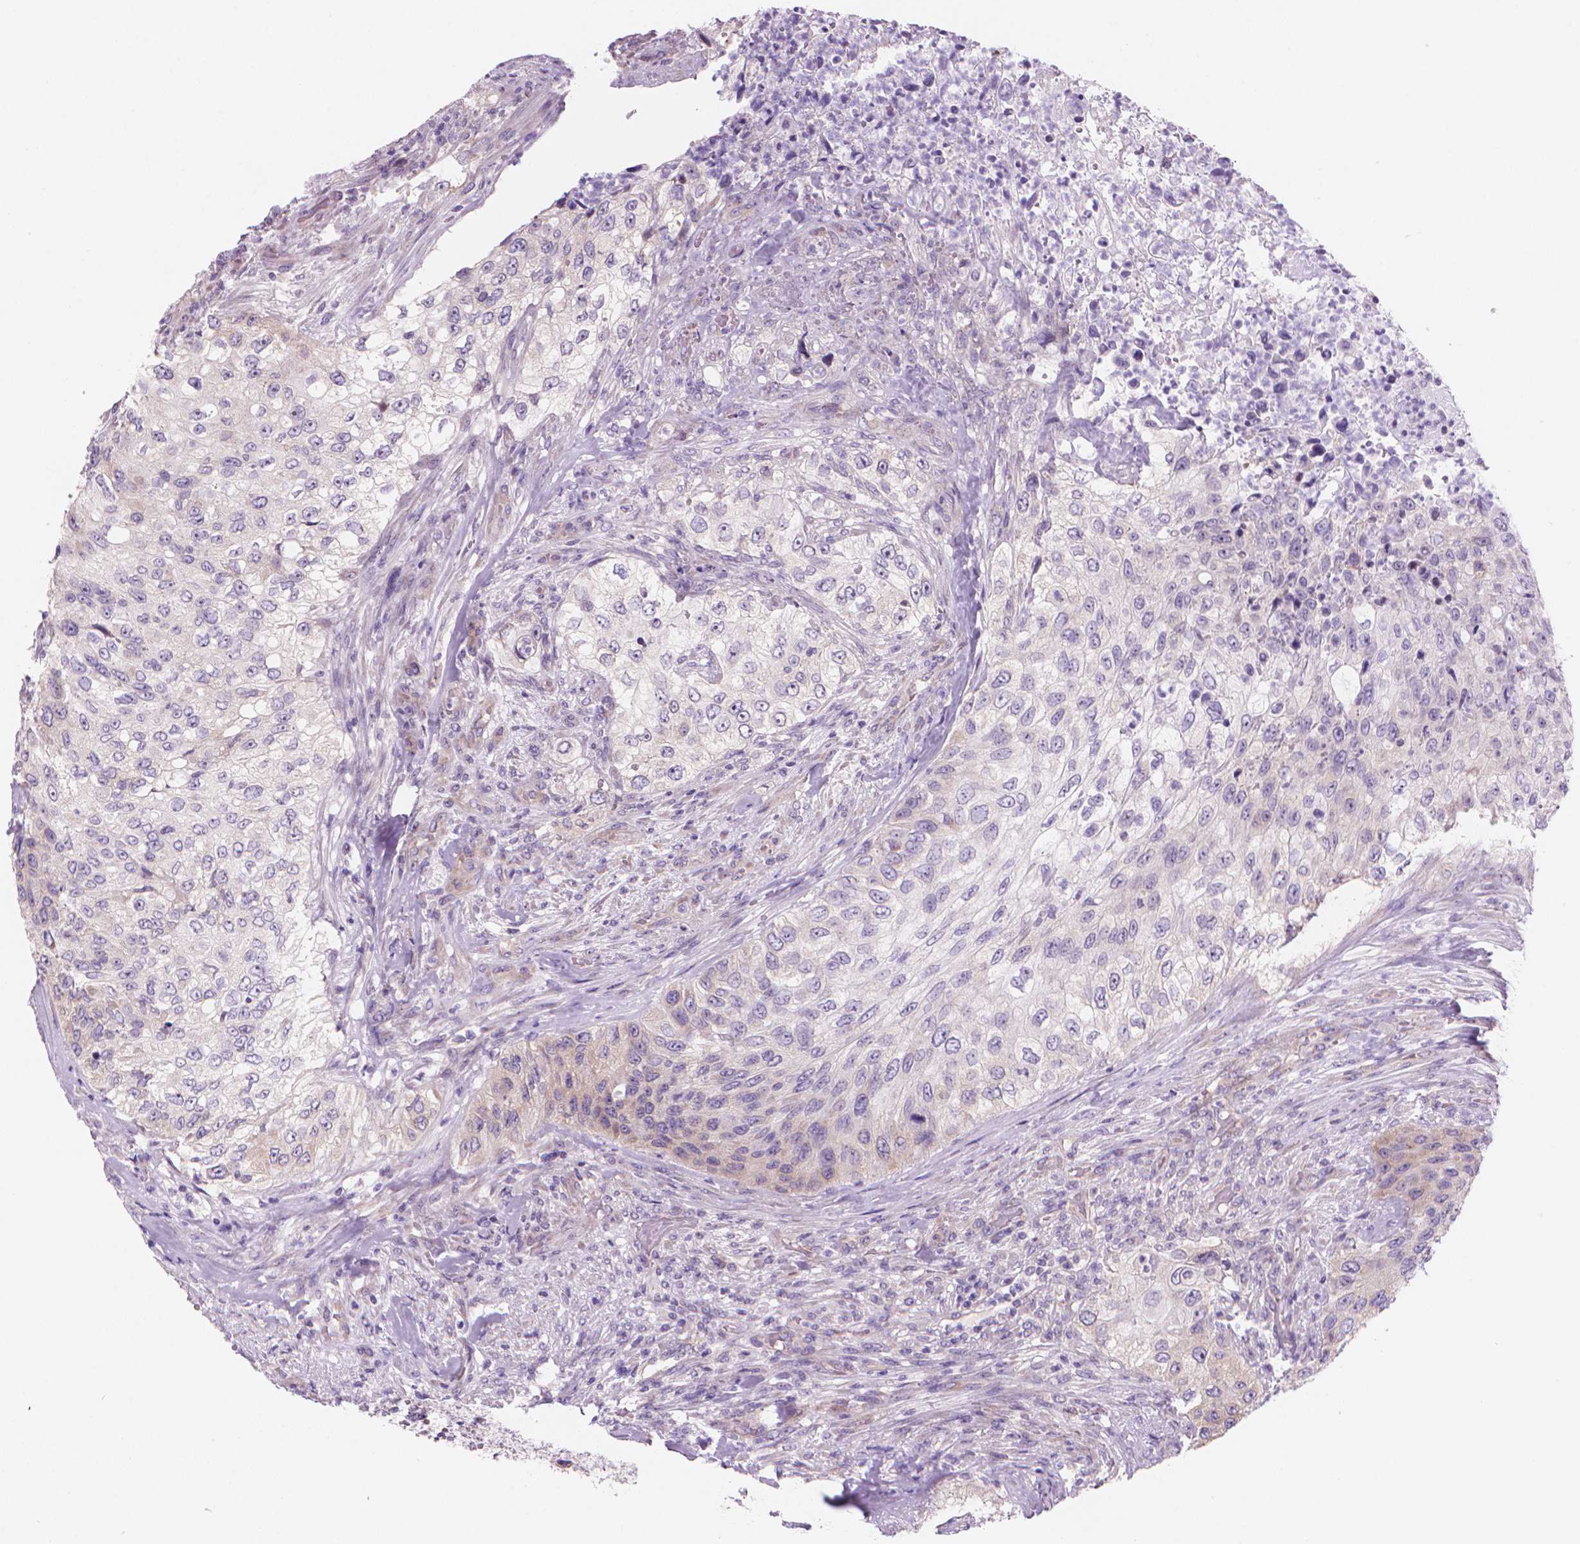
{"staining": {"intensity": "weak", "quantity": "<25%", "location": "cytoplasmic/membranous"}, "tissue": "urothelial cancer", "cell_type": "Tumor cells", "image_type": "cancer", "snomed": [{"axis": "morphology", "description": "Urothelial carcinoma, High grade"}, {"axis": "topography", "description": "Urinary bladder"}], "caption": "The micrograph exhibits no significant staining in tumor cells of urothelial carcinoma (high-grade).", "gene": "ENSG00000187186", "patient": {"sex": "female", "age": 60}}